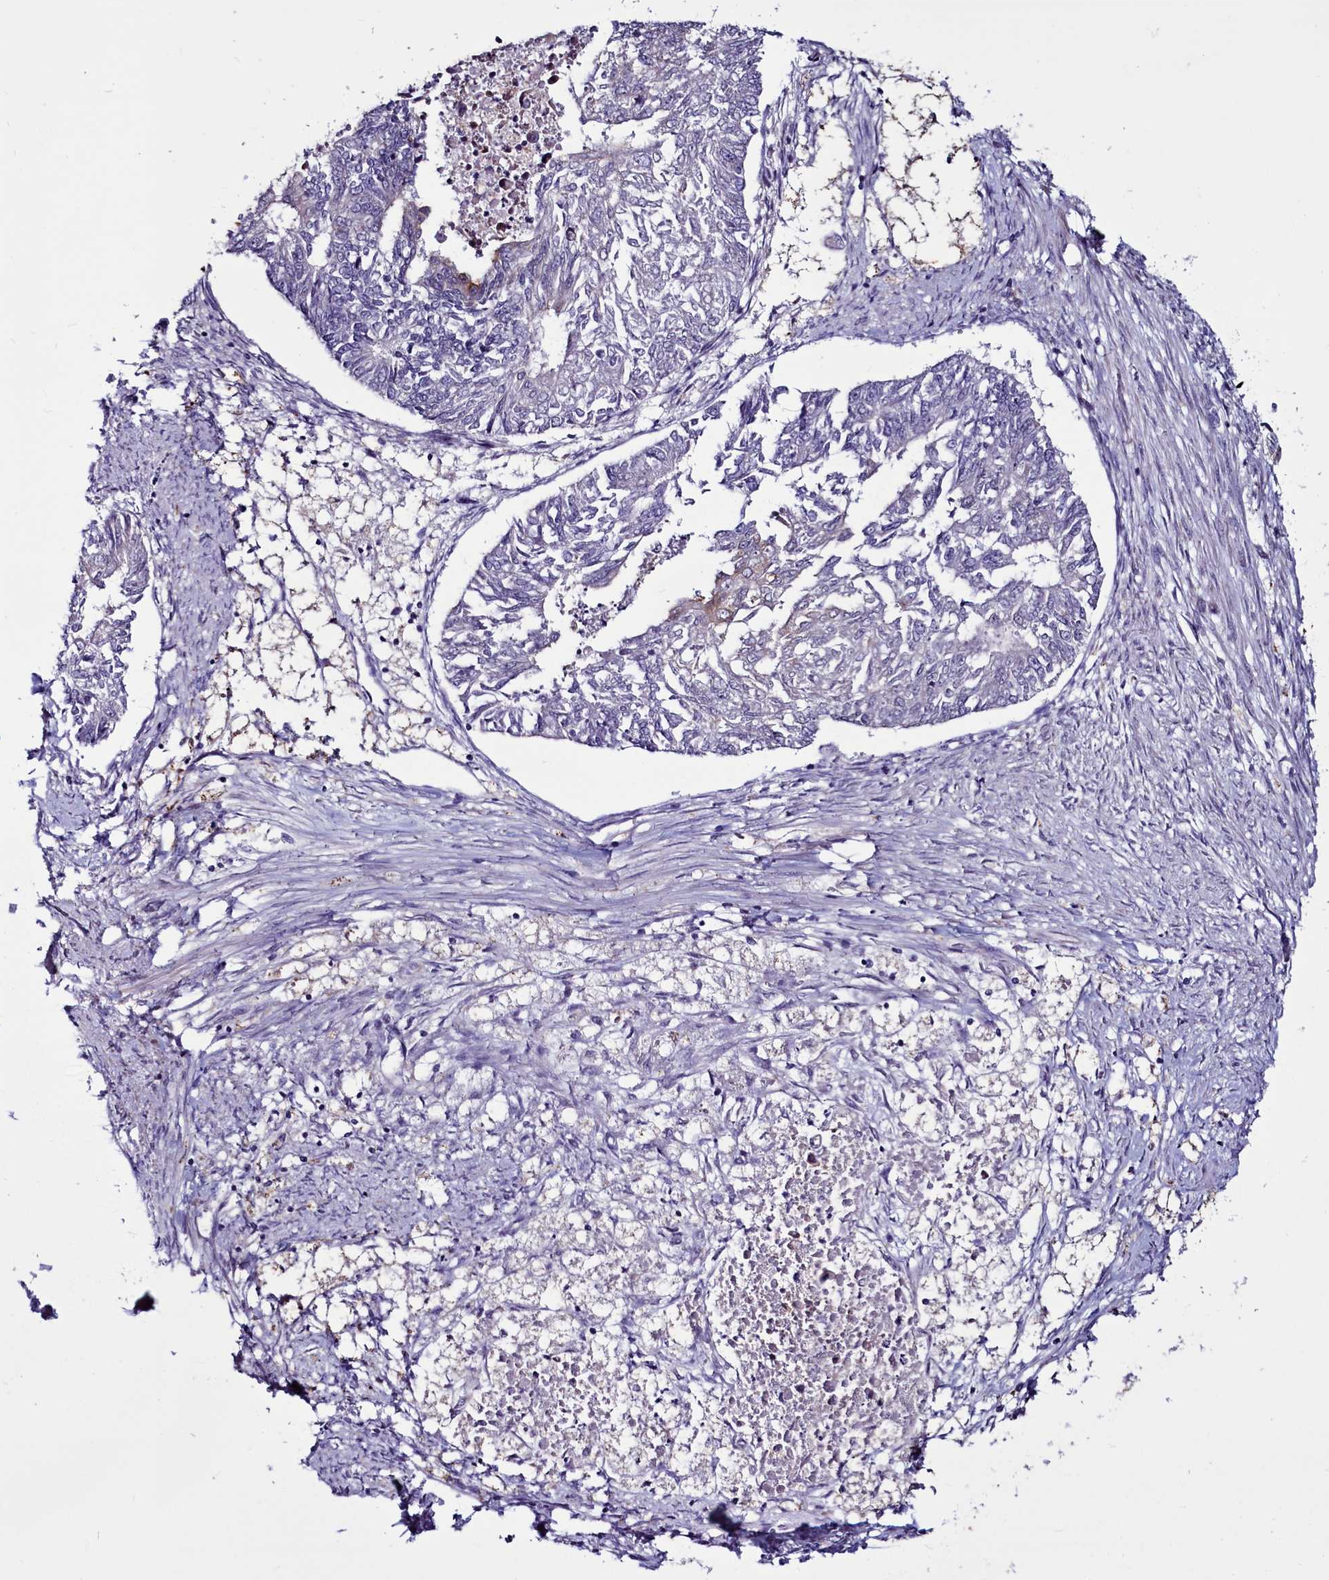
{"staining": {"intensity": "negative", "quantity": "none", "location": "none"}, "tissue": "endometrial cancer", "cell_type": "Tumor cells", "image_type": "cancer", "snomed": [{"axis": "morphology", "description": "Adenocarcinoma, NOS"}, {"axis": "topography", "description": "Endometrium"}], "caption": "This is an immunohistochemistry (IHC) photomicrograph of endometrial cancer. There is no positivity in tumor cells.", "gene": "MCRIP1", "patient": {"sex": "female", "age": 32}}